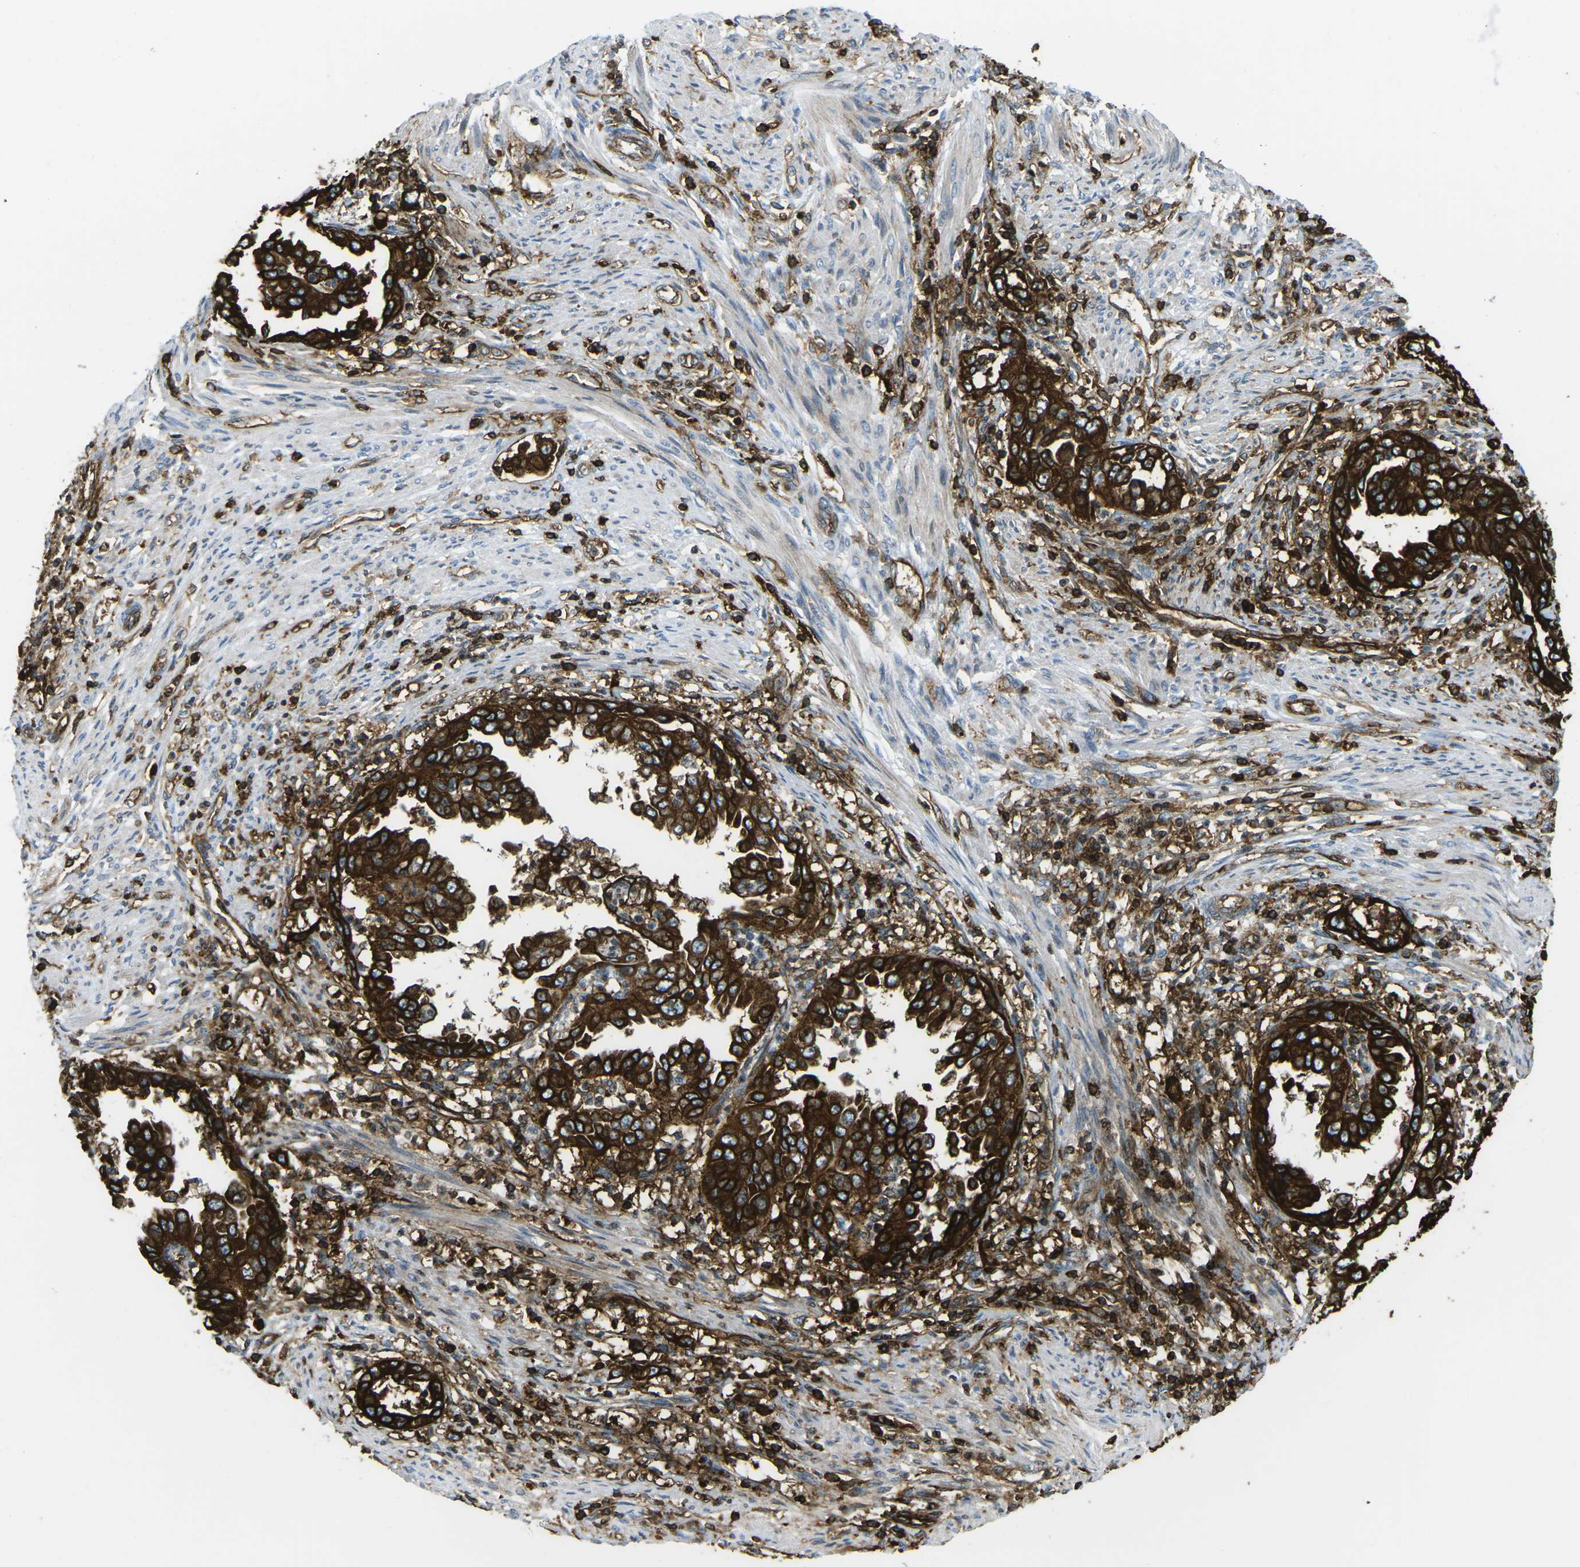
{"staining": {"intensity": "strong", "quantity": ">75%", "location": "cytoplasmic/membranous"}, "tissue": "endometrial cancer", "cell_type": "Tumor cells", "image_type": "cancer", "snomed": [{"axis": "morphology", "description": "Adenocarcinoma, NOS"}, {"axis": "topography", "description": "Endometrium"}], "caption": "A photomicrograph of human endometrial adenocarcinoma stained for a protein shows strong cytoplasmic/membranous brown staining in tumor cells.", "gene": "HLA-B", "patient": {"sex": "female", "age": 85}}